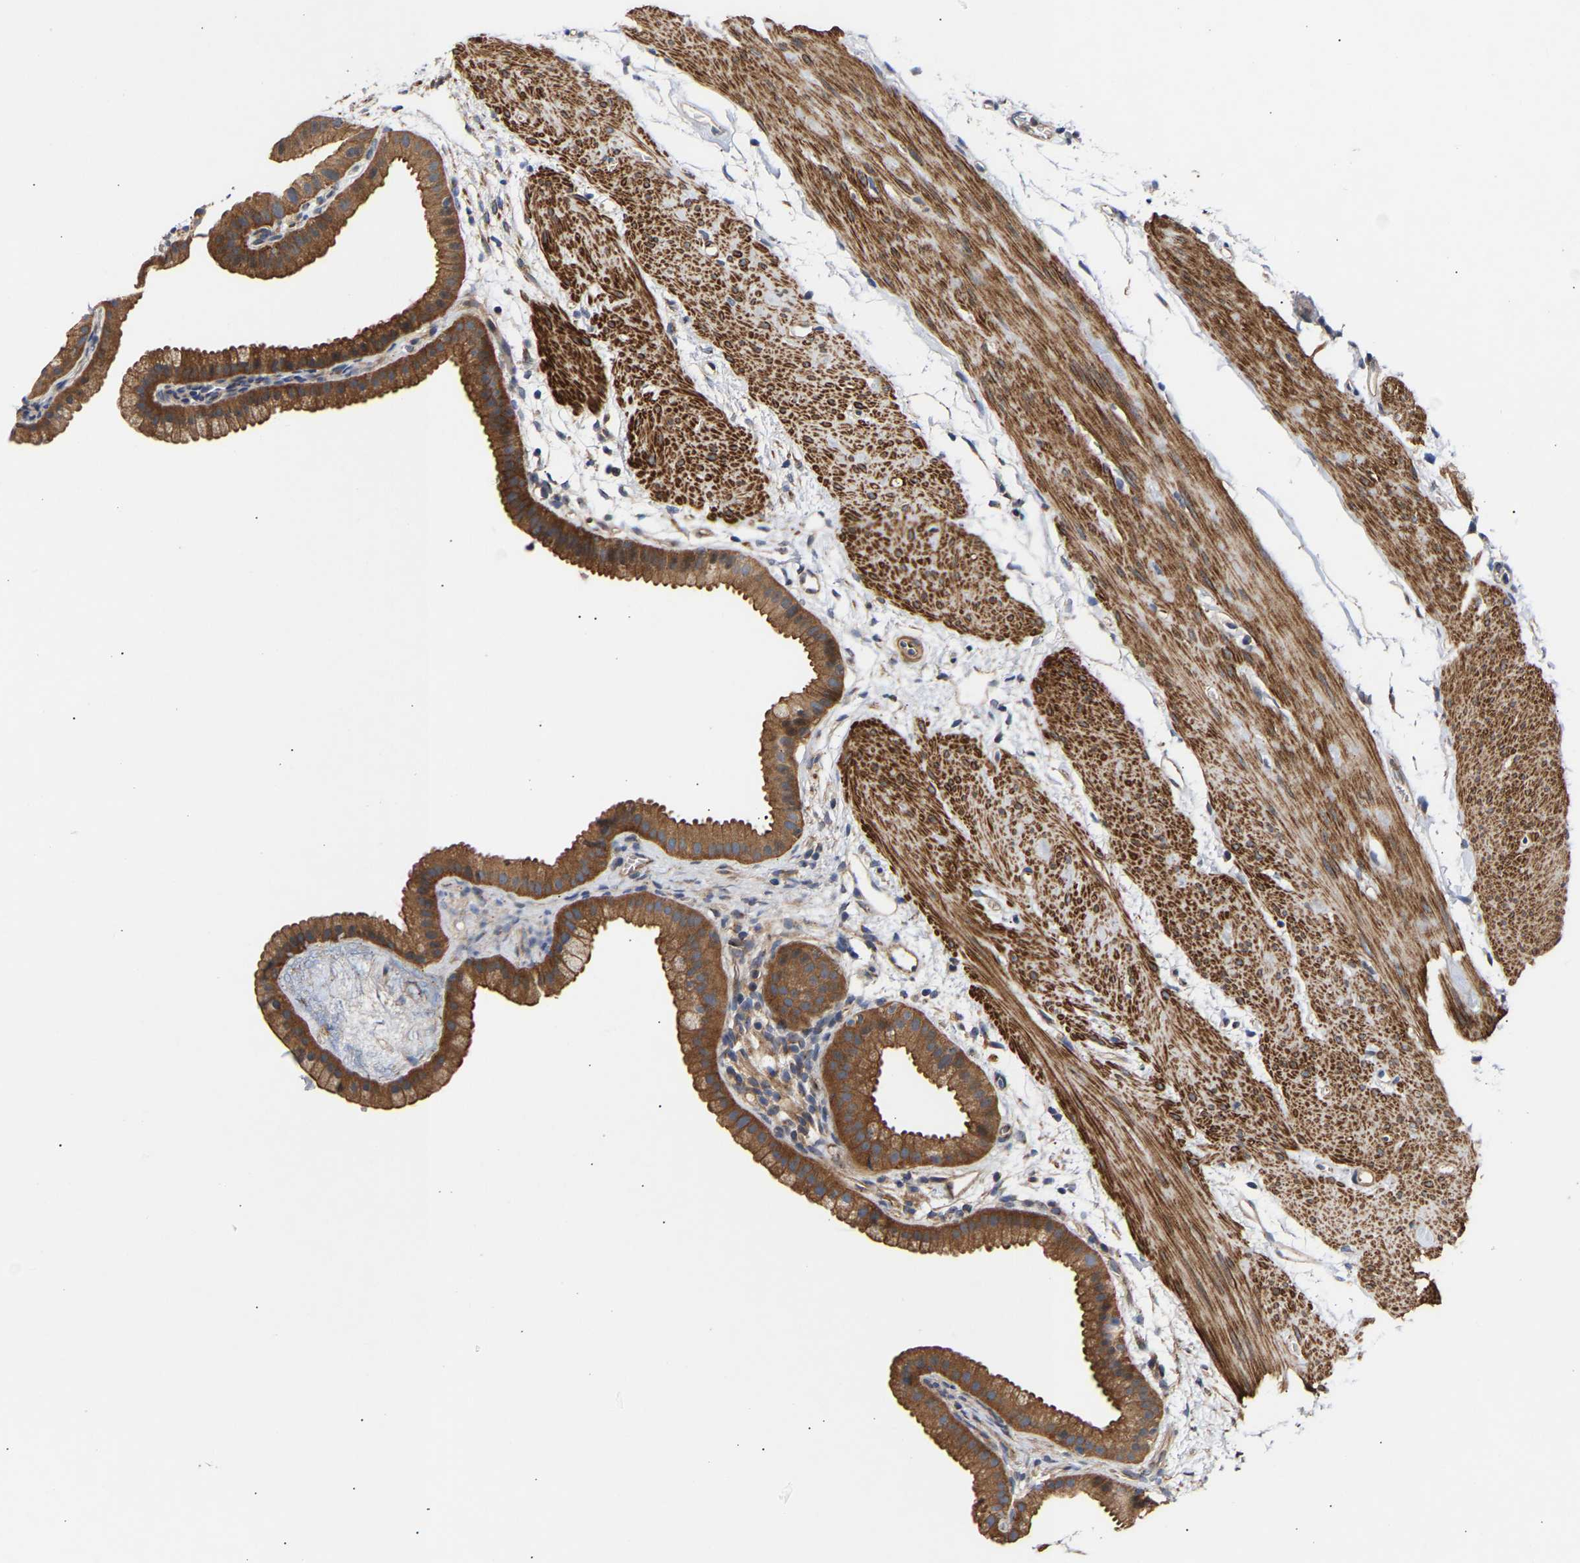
{"staining": {"intensity": "strong", "quantity": ">75%", "location": "cytoplasmic/membranous"}, "tissue": "gallbladder", "cell_type": "Glandular cells", "image_type": "normal", "snomed": [{"axis": "morphology", "description": "Normal tissue, NOS"}, {"axis": "topography", "description": "Gallbladder"}], "caption": "High-power microscopy captured an immunohistochemistry photomicrograph of unremarkable gallbladder, revealing strong cytoplasmic/membranous positivity in about >75% of glandular cells.", "gene": "KASH5", "patient": {"sex": "female", "age": 64}}